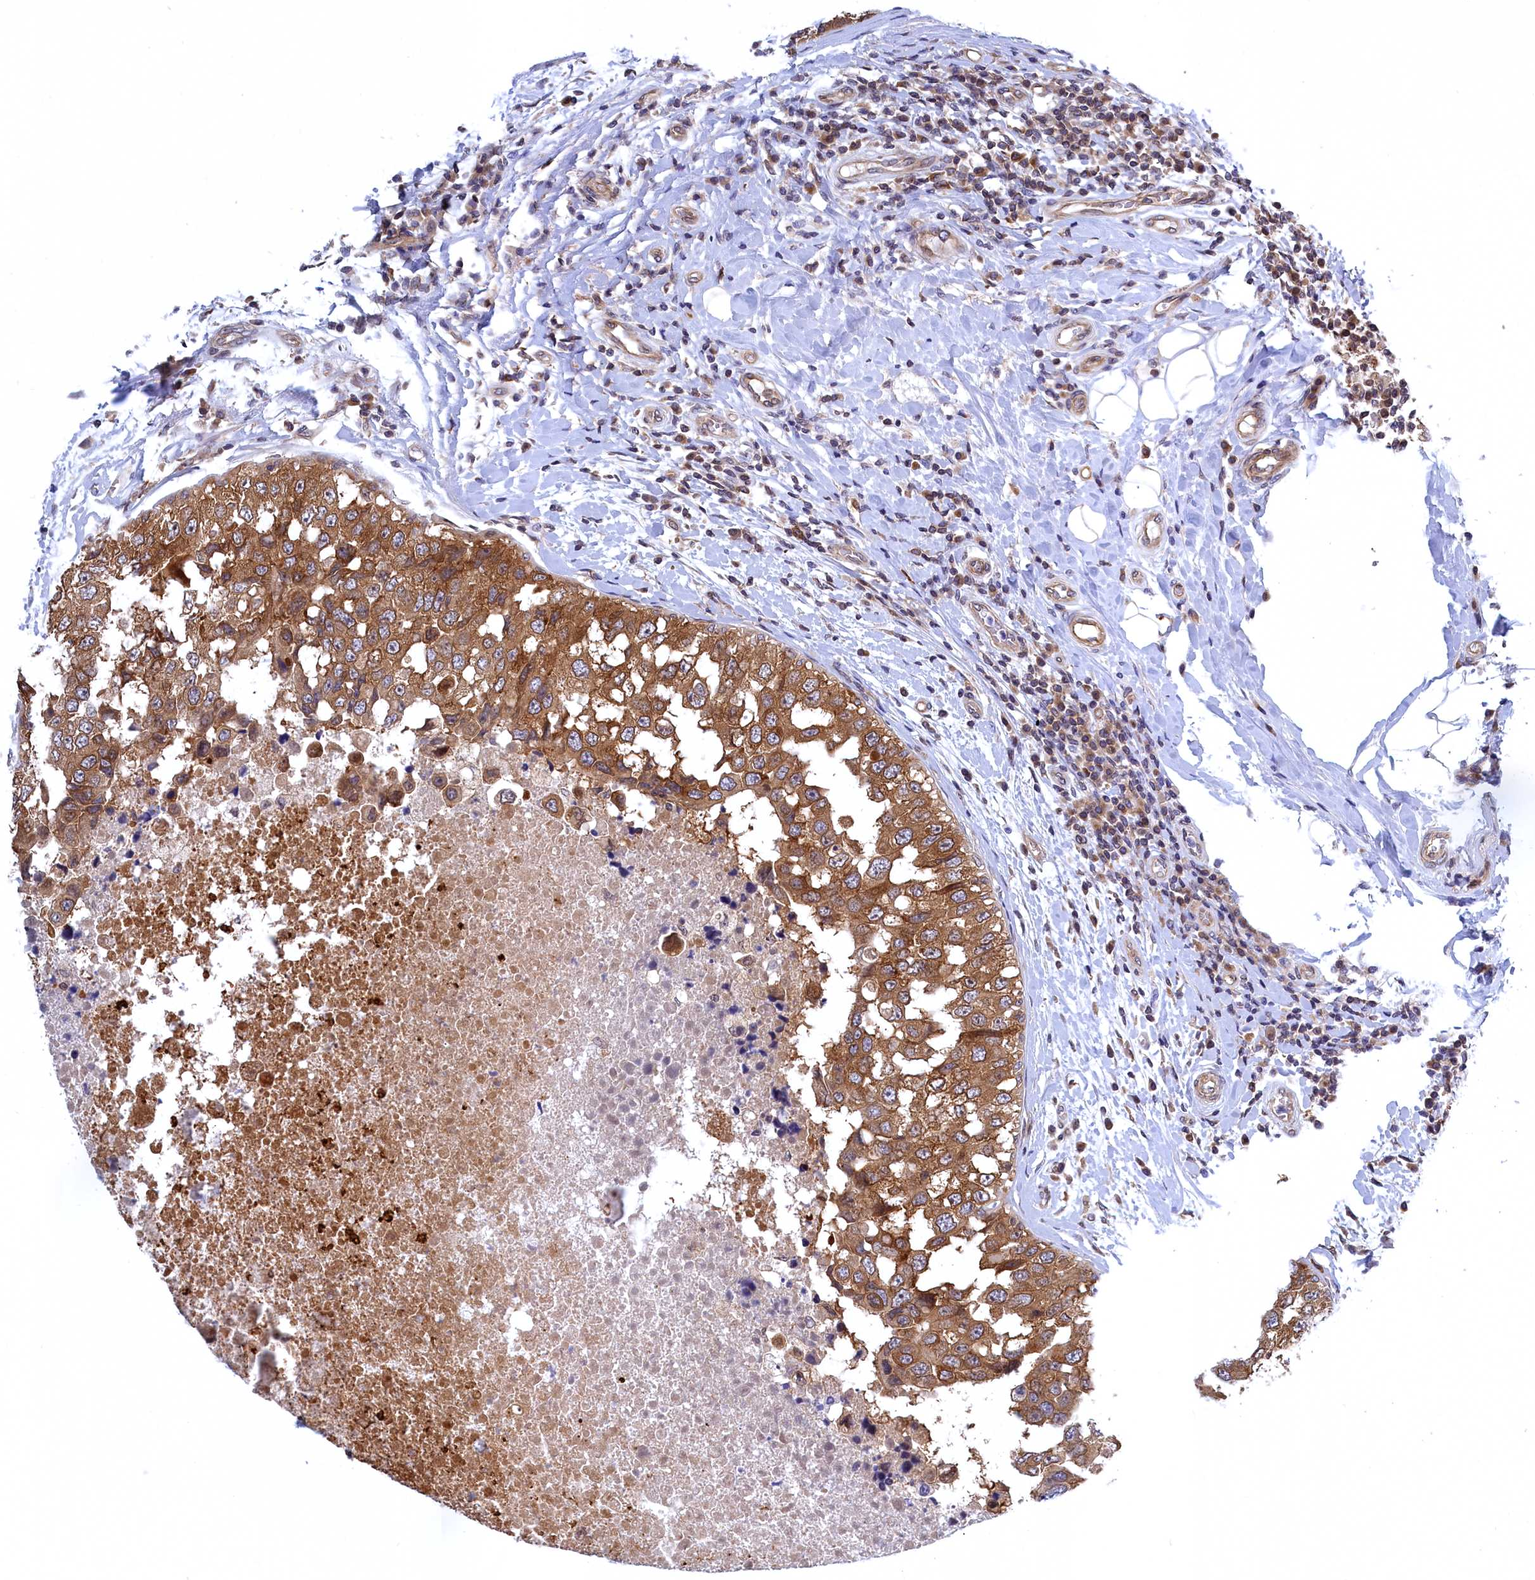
{"staining": {"intensity": "moderate", "quantity": ">75%", "location": "cytoplasmic/membranous,nuclear"}, "tissue": "breast cancer", "cell_type": "Tumor cells", "image_type": "cancer", "snomed": [{"axis": "morphology", "description": "Duct carcinoma"}, {"axis": "topography", "description": "Breast"}], "caption": "About >75% of tumor cells in human breast cancer (invasive ductal carcinoma) demonstrate moderate cytoplasmic/membranous and nuclear protein staining as visualized by brown immunohistochemical staining.", "gene": "NAA10", "patient": {"sex": "female", "age": 27}}